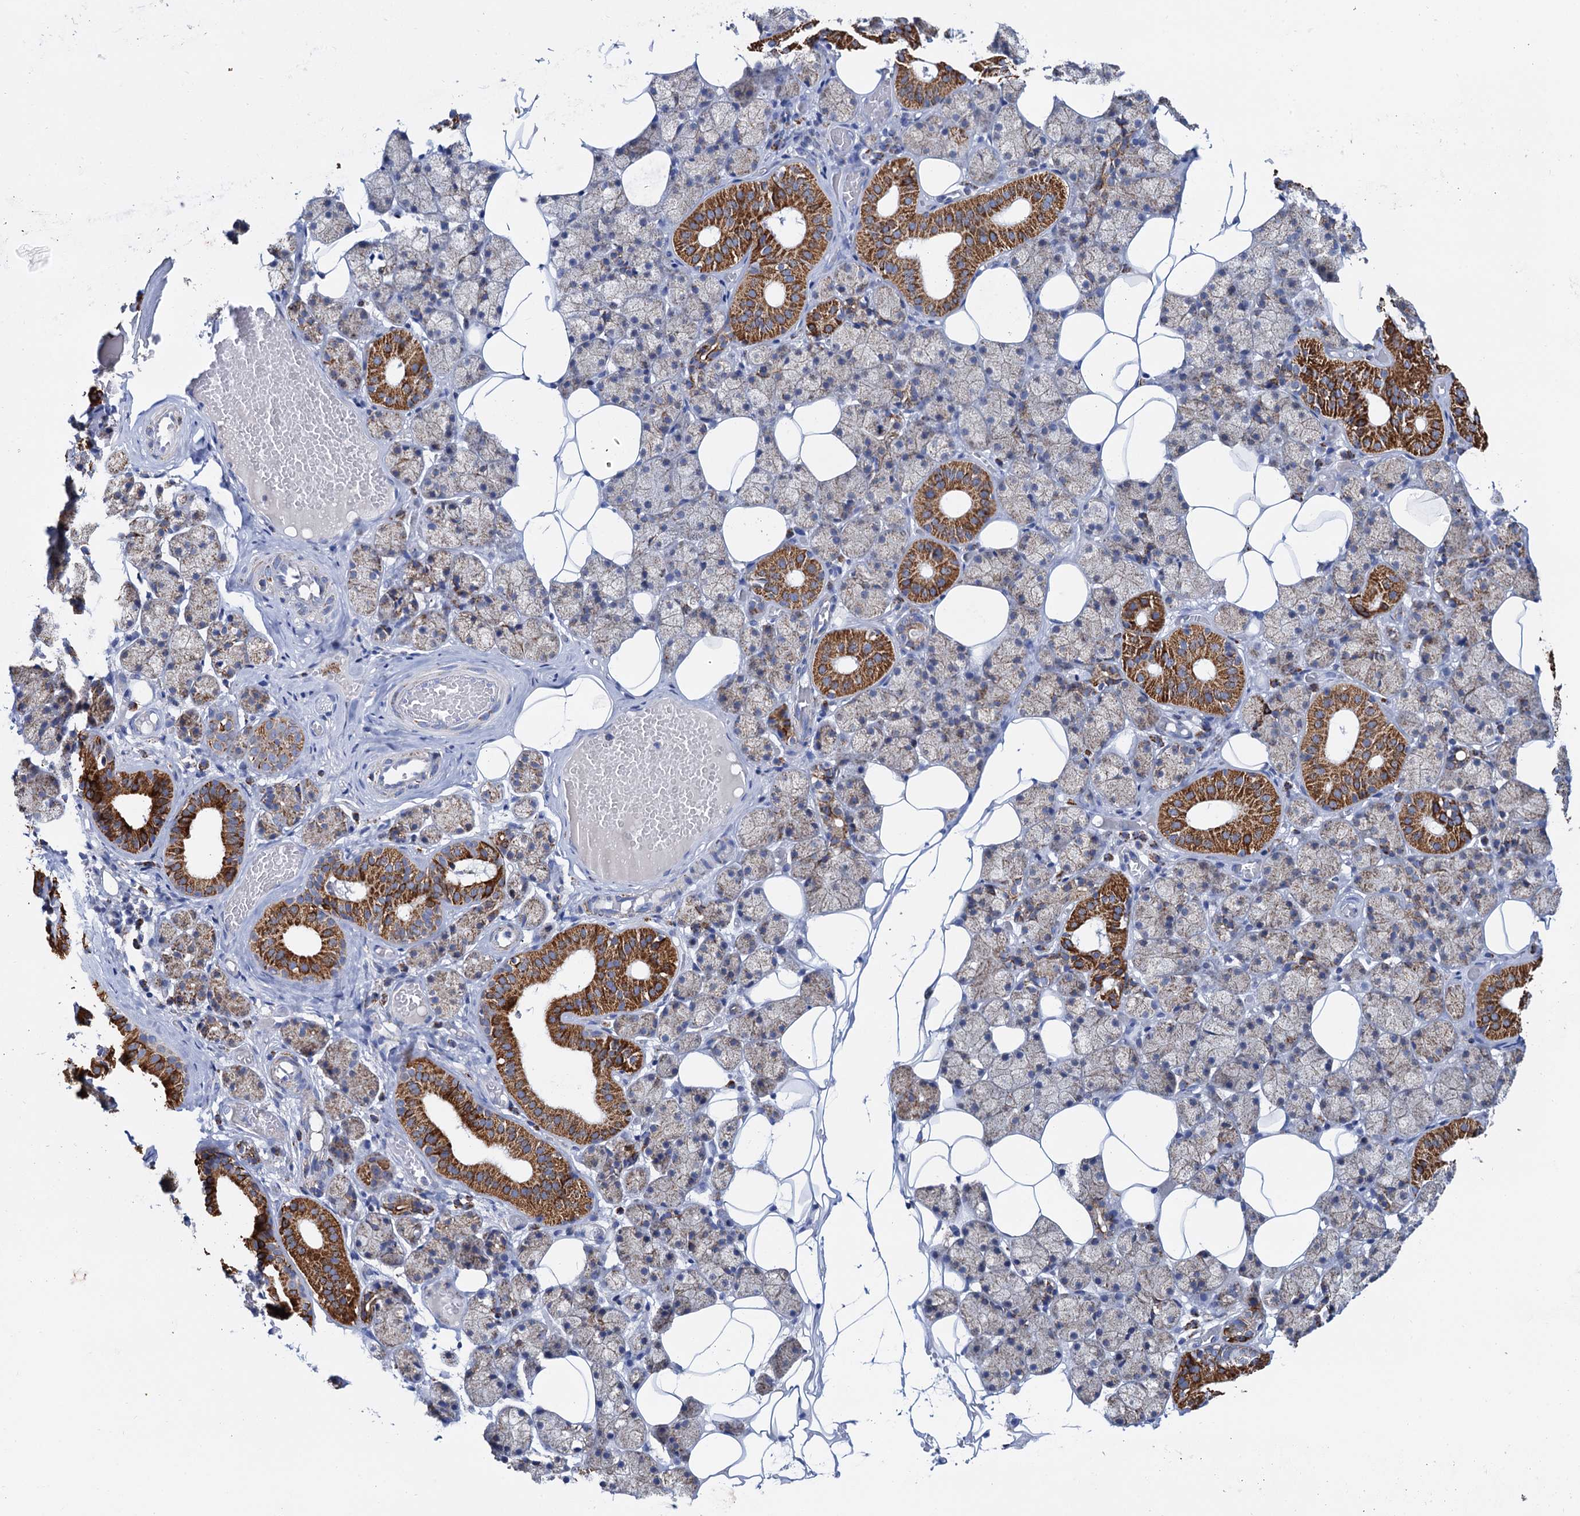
{"staining": {"intensity": "strong", "quantity": "25%-75%", "location": "cytoplasmic/membranous"}, "tissue": "salivary gland", "cell_type": "Glandular cells", "image_type": "normal", "snomed": [{"axis": "morphology", "description": "Normal tissue, NOS"}, {"axis": "topography", "description": "Salivary gland"}], "caption": "This photomicrograph exhibits IHC staining of benign human salivary gland, with high strong cytoplasmic/membranous positivity in approximately 25%-75% of glandular cells.", "gene": "C2CD3", "patient": {"sex": "female", "age": 33}}